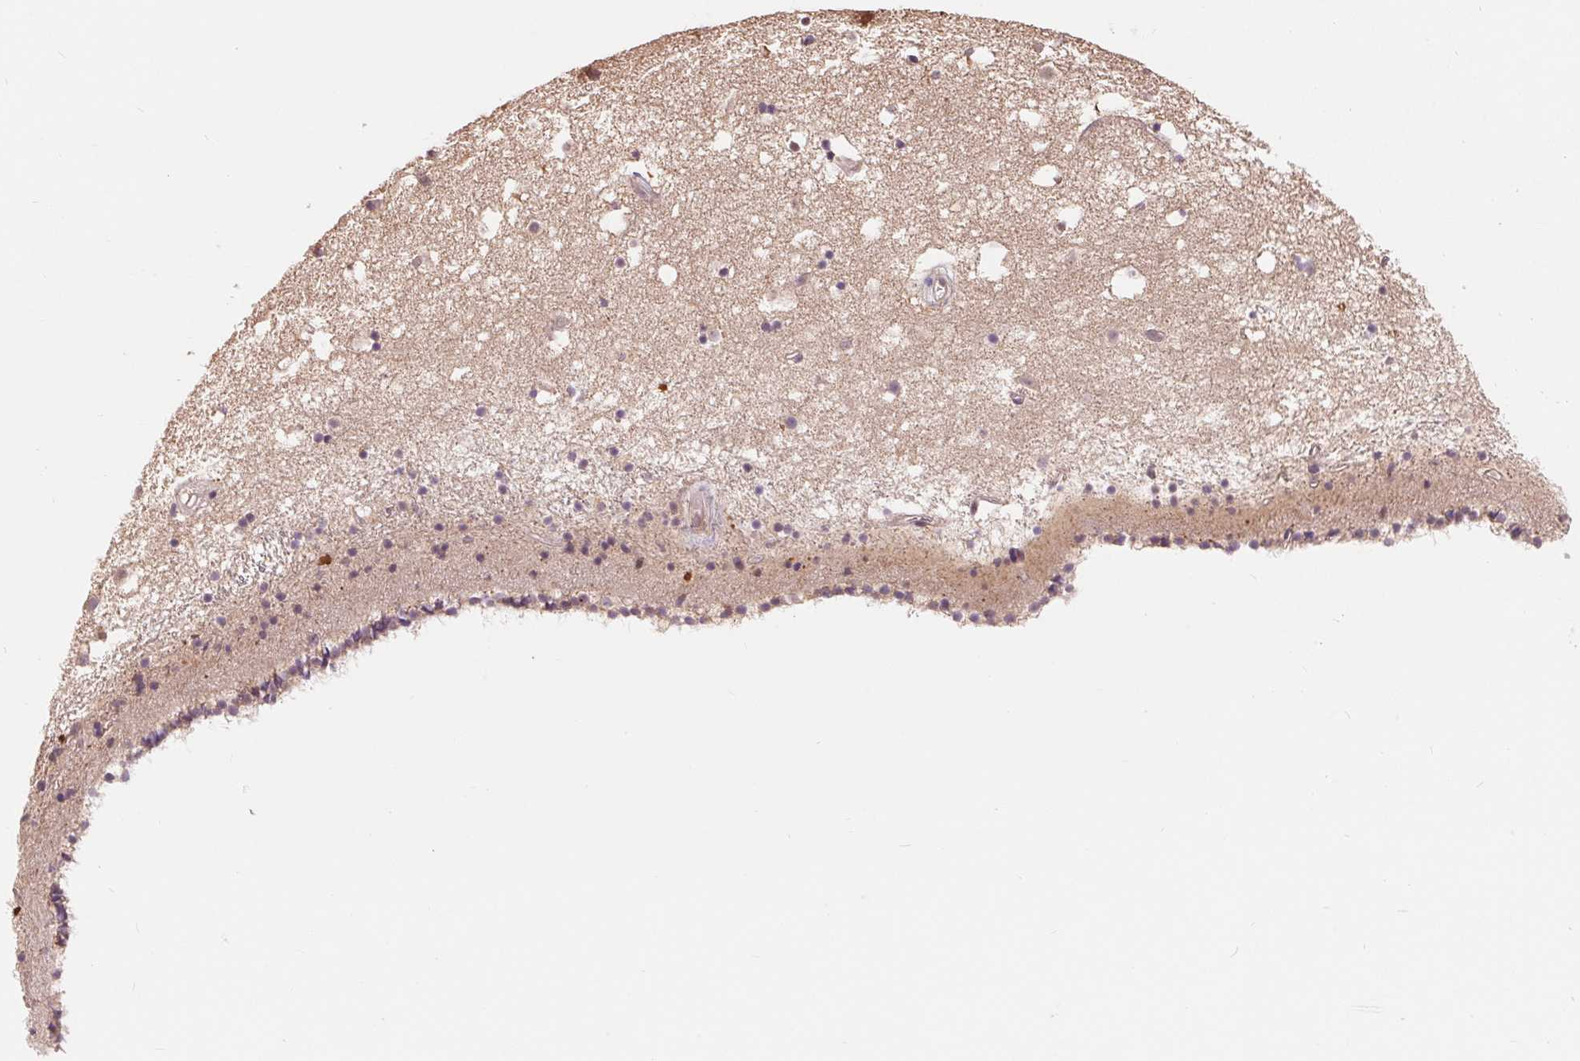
{"staining": {"intensity": "negative", "quantity": "none", "location": "none"}, "tissue": "caudate", "cell_type": "Glial cells", "image_type": "normal", "snomed": [{"axis": "morphology", "description": "Normal tissue, NOS"}, {"axis": "topography", "description": "Lateral ventricle wall"}], "caption": "Caudate stained for a protein using immunohistochemistry (IHC) reveals no staining glial cells.", "gene": "TMEM273", "patient": {"sex": "female", "age": 71}}